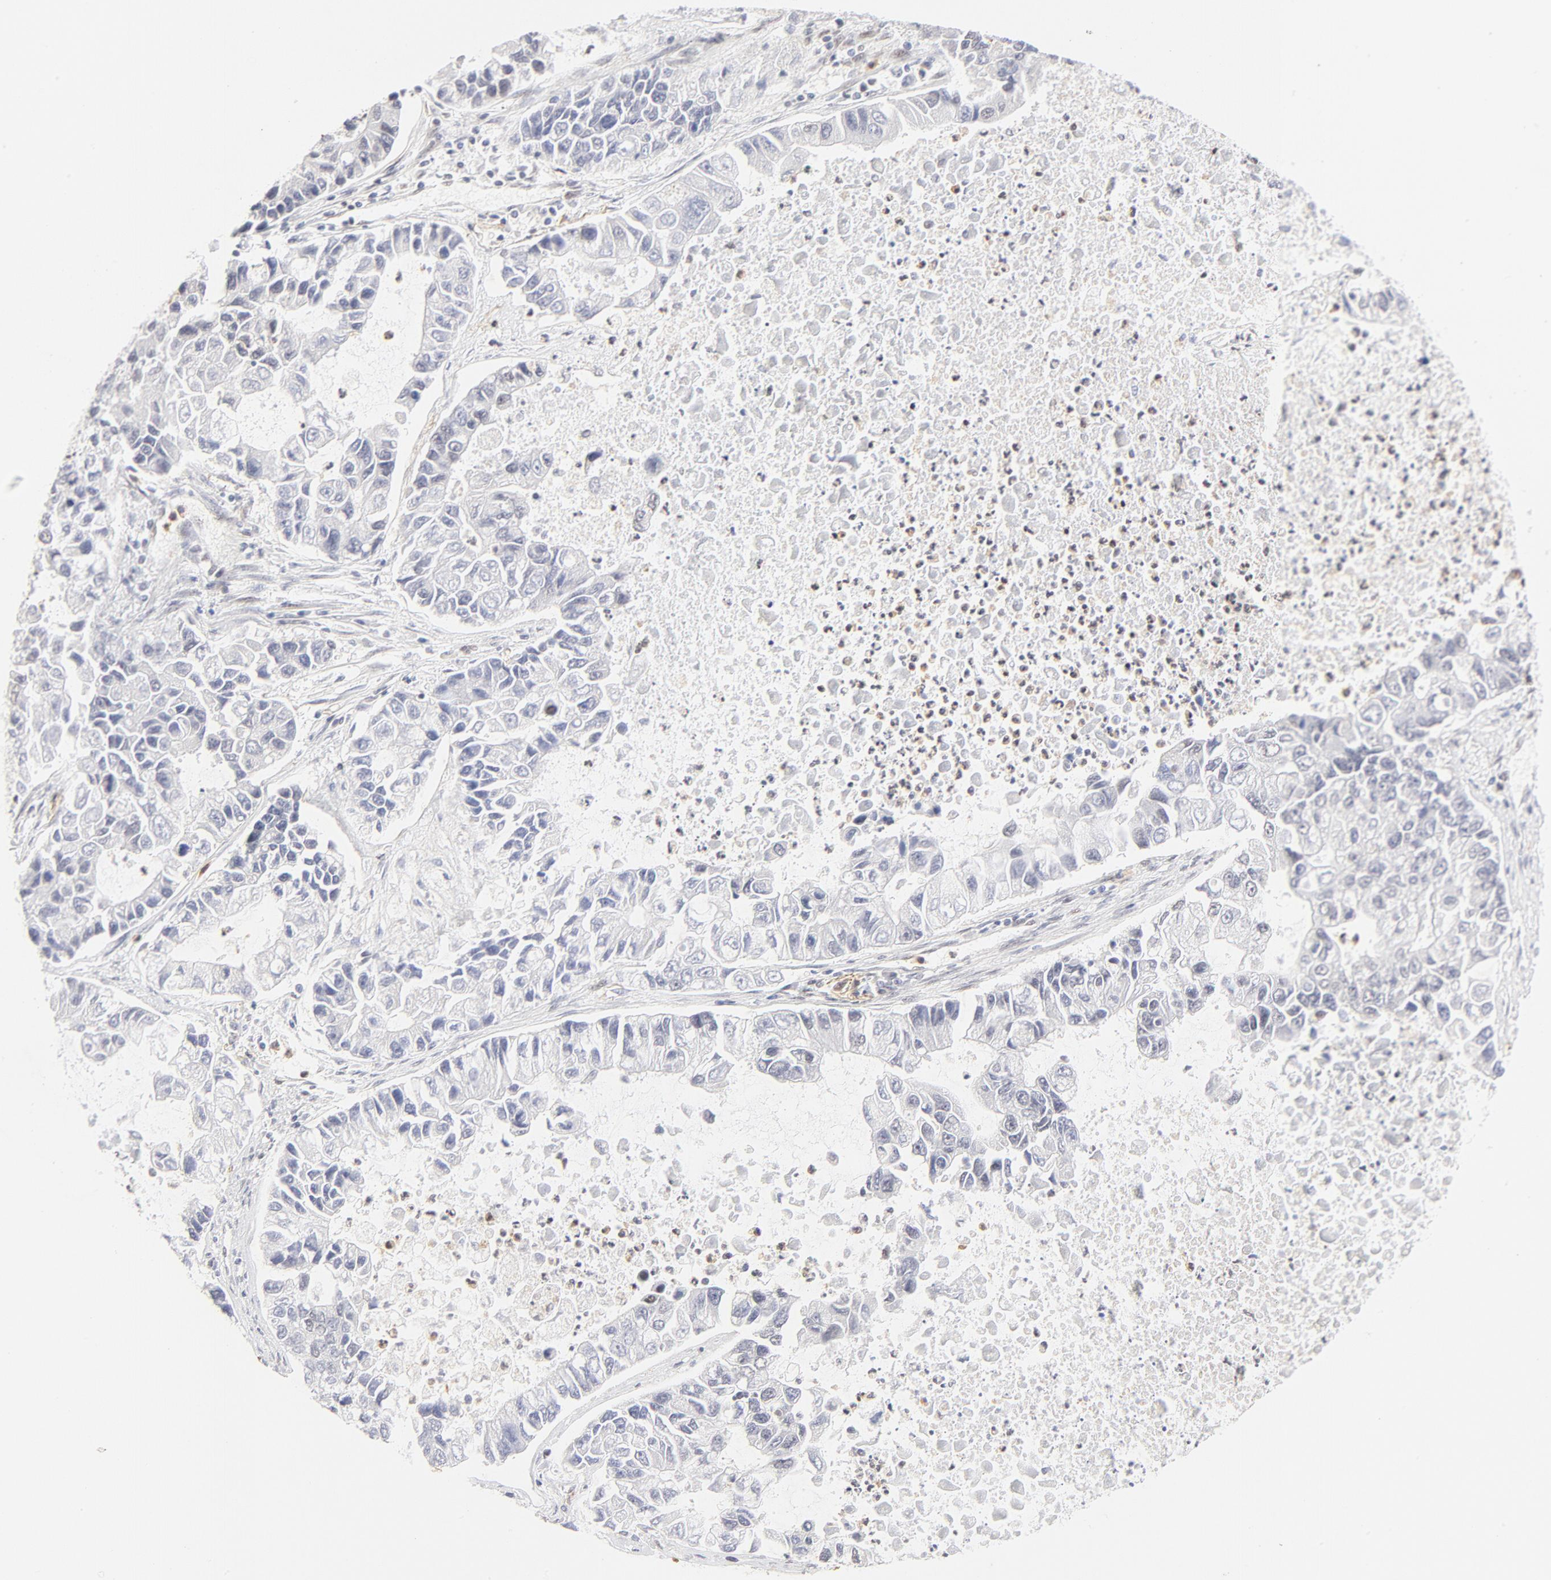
{"staining": {"intensity": "negative", "quantity": "none", "location": "none"}, "tissue": "lung cancer", "cell_type": "Tumor cells", "image_type": "cancer", "snomed": [{"axis": "morphology", "description": "Adenocarcinoma, NOS"}, {"axis": "topography", "description": "Lung"}], "caption": "Lung adenocarcinoma was stained to show a protein in brown. There is no significant staining in tumor cells.", "gene": "PBX1", "patient": {"sex": "female", "age": 51}}